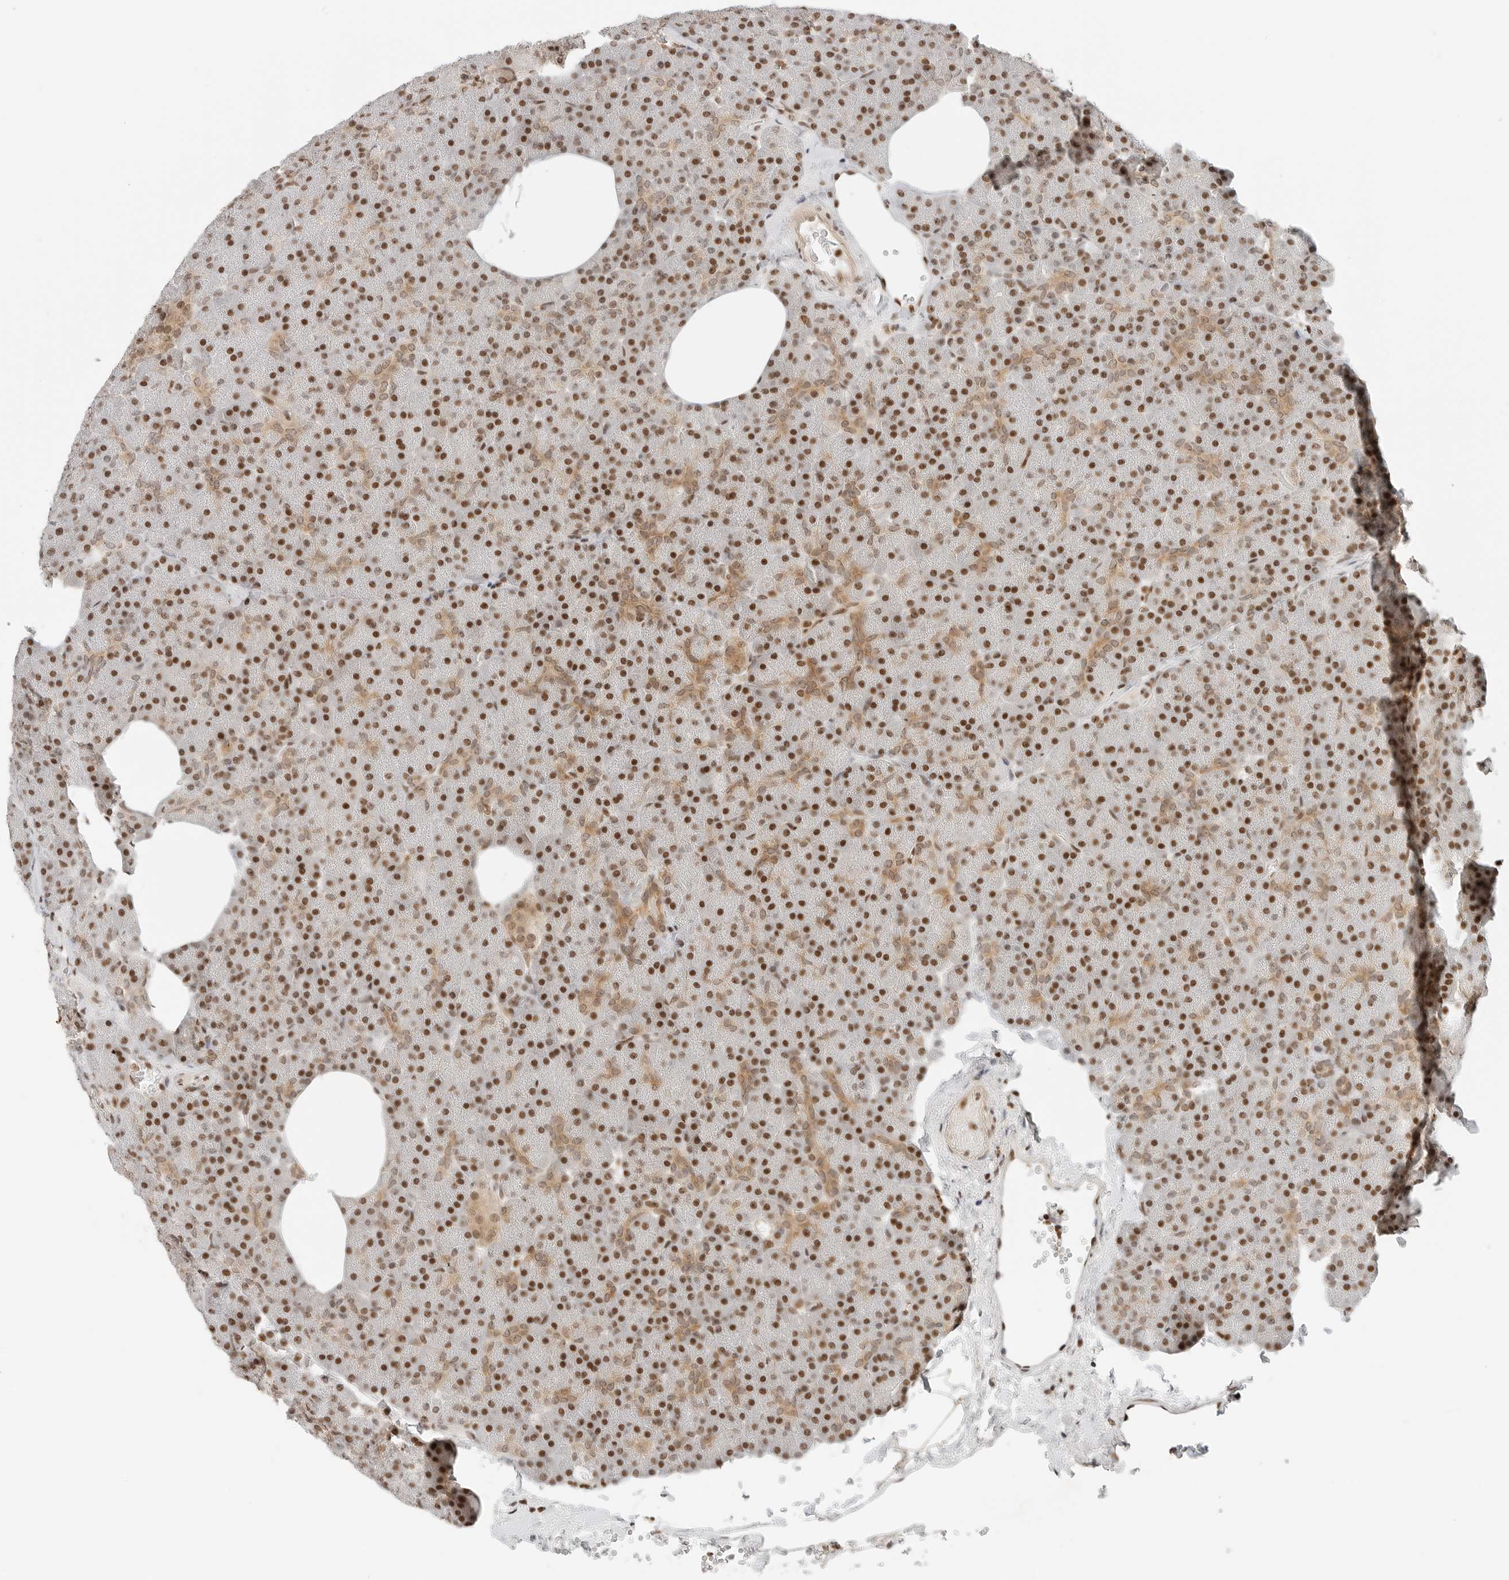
{"staining": {"intensity": "strong", "quantity": ">75%", "location": "cytoplasmic/membranous,nuclear"}, "tissue": "pancreas", "cell_type": "Exocrine glandular cells", "image_type": "normal", "snomed": [{"axis": "morphology", "description": "Normal tissue, NOS"}, {"axis": "morphology", "description": "Carcinoid, malignant, NOS"}, {"axis": "topography", "description": "Pancreas"}], "caption": "Immunohistochemical staining of unremarkable human pancreas shows high levels of strong cytoplasmic/membranous,nuclear staining in about >75% of exocrine glandular cells.", "gene": "CRTC2", "patient": {"sex": "female", "age": 35}}